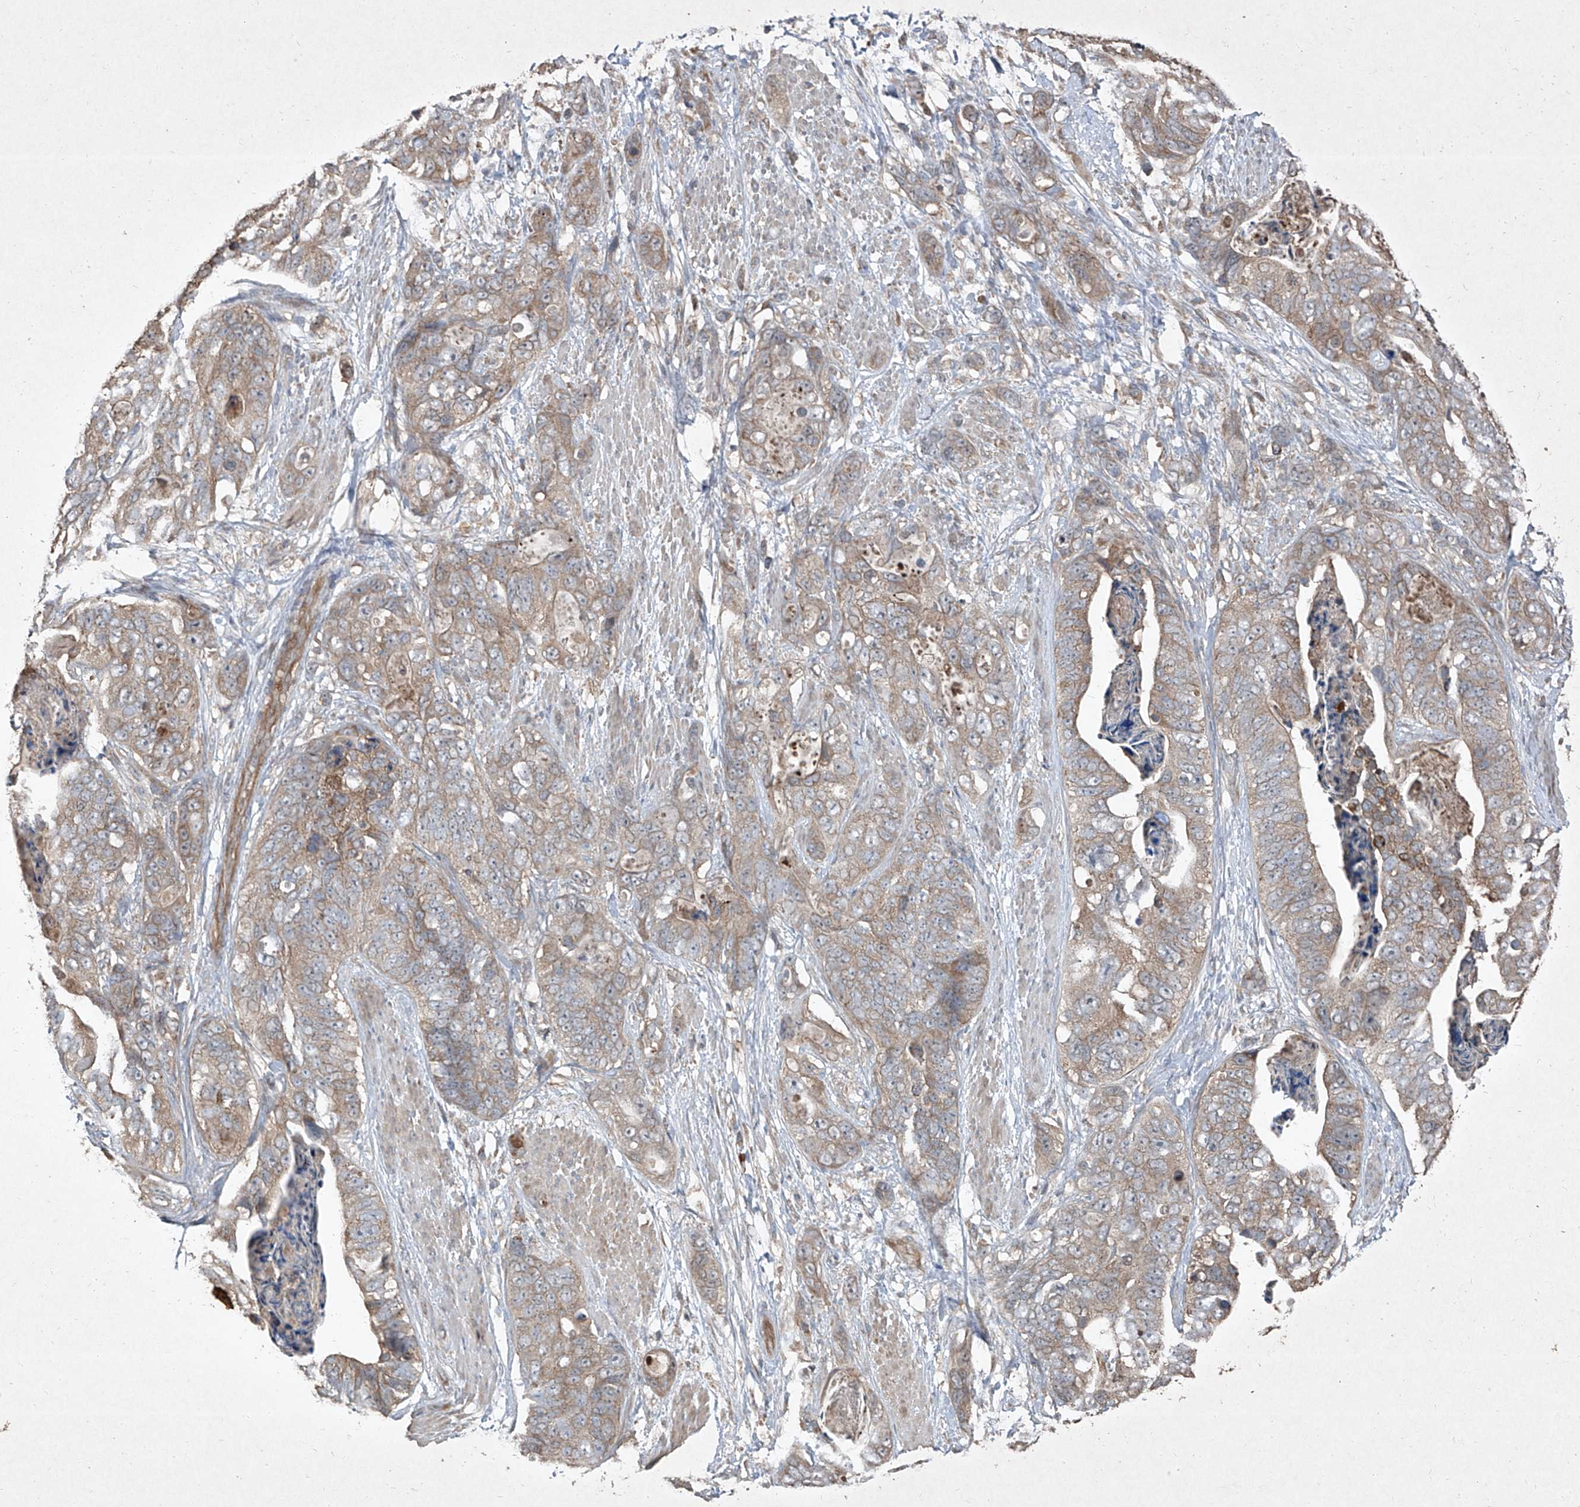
{"staining": {"intensity": "weak", "quantity": ">75%", "location": "cytoplasmic/membranous"}, "tissue": "stomach cancer", "cell_type": "Tumor cells", "image_type": "cancer", "snomed": [{"axis": "morphology", "description": "Adenocarcinoma, NOS"}, {"axis": "topography", "description": "Stomach"}], "caption": "Brown immunohistochemical staining in human stomach adenocarcinoma reveals weak cytoplasmic/membranous expression in approximately >75% of tumor cells.", "gene": "CCN1", "patient": {"sex": "female", "age": 89}}